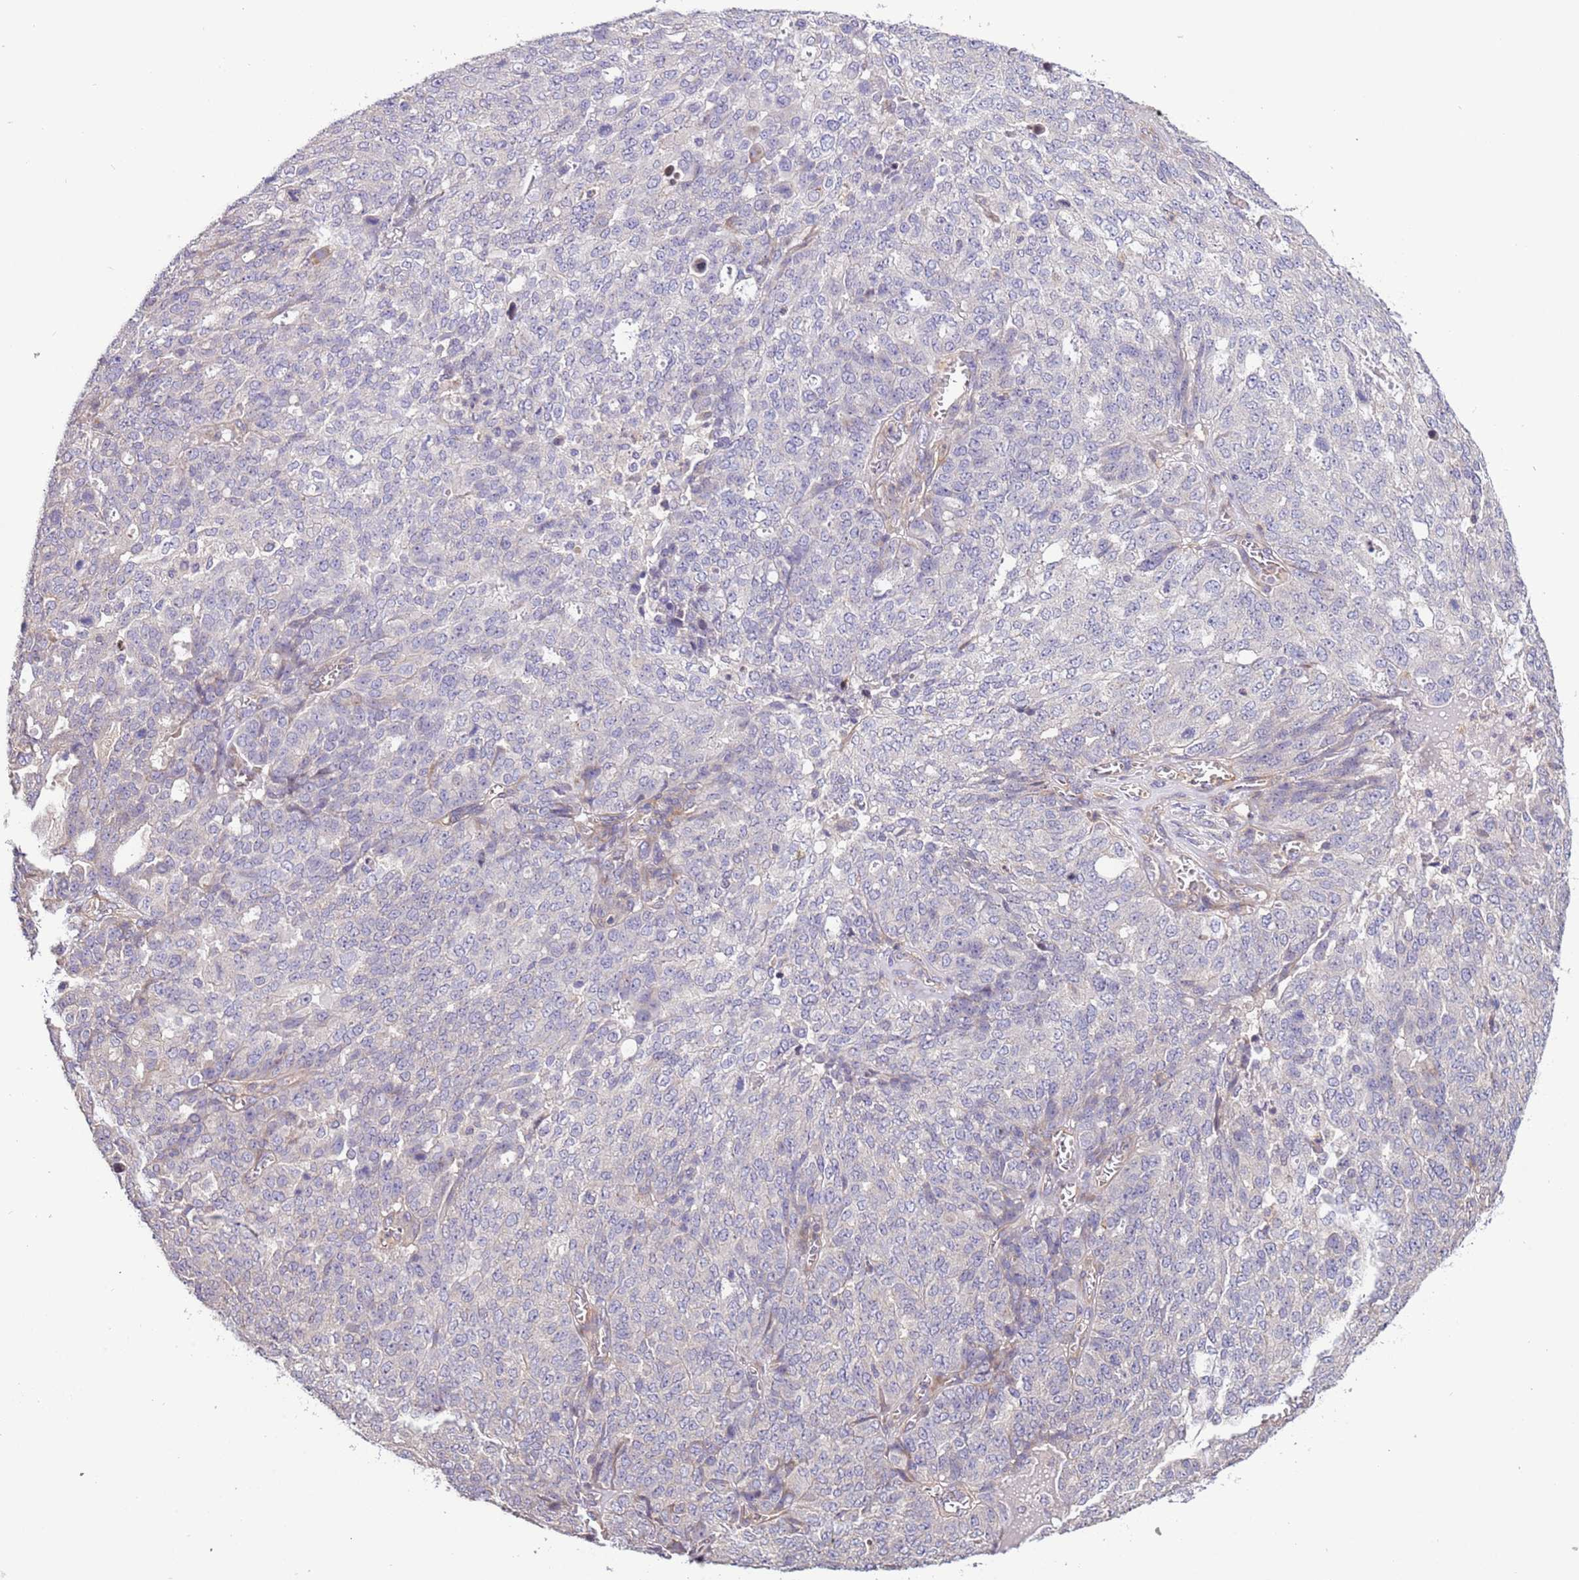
{"staining": {"intensity": "negative", "quantity": "none", "location": "none"}, "tissue": "ovarian cancer", "cell_type": "Tumor cells", "image_type": "cancer", "snomed": [{"axis": "morphology", "description": "Cystadenocarcinoma, serous, NOS"}, {"axis": "topography", "description": "Soft tissue"}, {"axis": "topography", "description": "Ovary"}], "caption": "Human ovarian cancer (serous cystadenocarcinoma) stained for a protein using IHC shows no expression in tumor cells.", "gene": "LAMB4", "patient": {"sex": "female", "age": 57}}